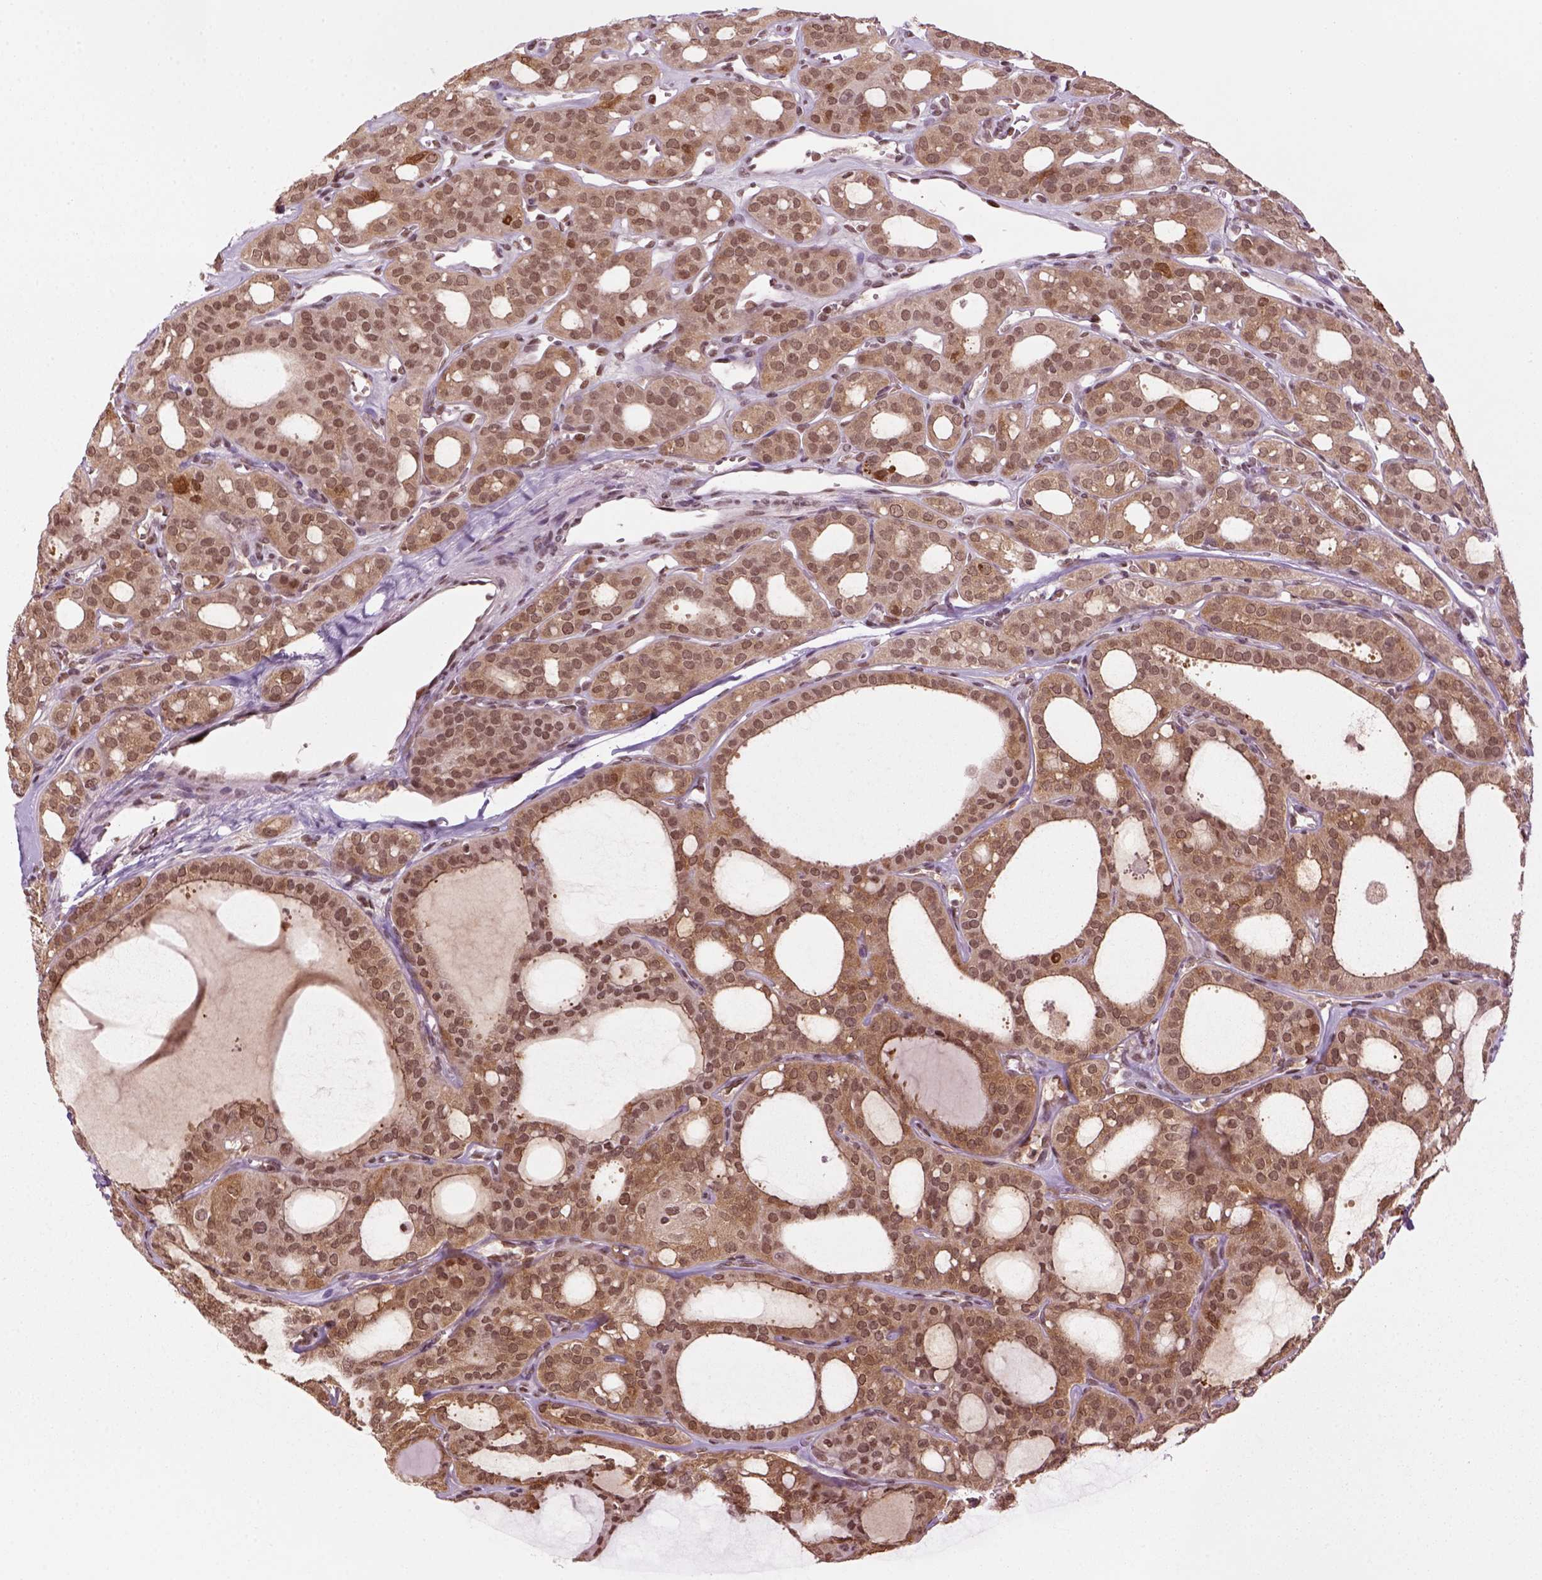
{"staining": {"intensity": "moderate", "quantity": ">75%", "location": "cytoplasmic/membranous,nuclear"}, "tissue": "thyroid cancer", "cell_type": "Tumor cells", "image_type": "cancer", "snomed": [{"axis": "morphology", "description": "Follicular adenoma carcinoma, NOS"}, {"axis": "topography", "description": "Thyroid gland"}], "caption": "The histopathology image displays immunohistochemical staining of follicular adenoma carcinoma (thyroid). There is moderate cytoplasmic/membranous and nuclear positivity is identified in about >75% of tumor cells.", "gene": "GOT1", "patient": {"sex": "male", "age": 75}}